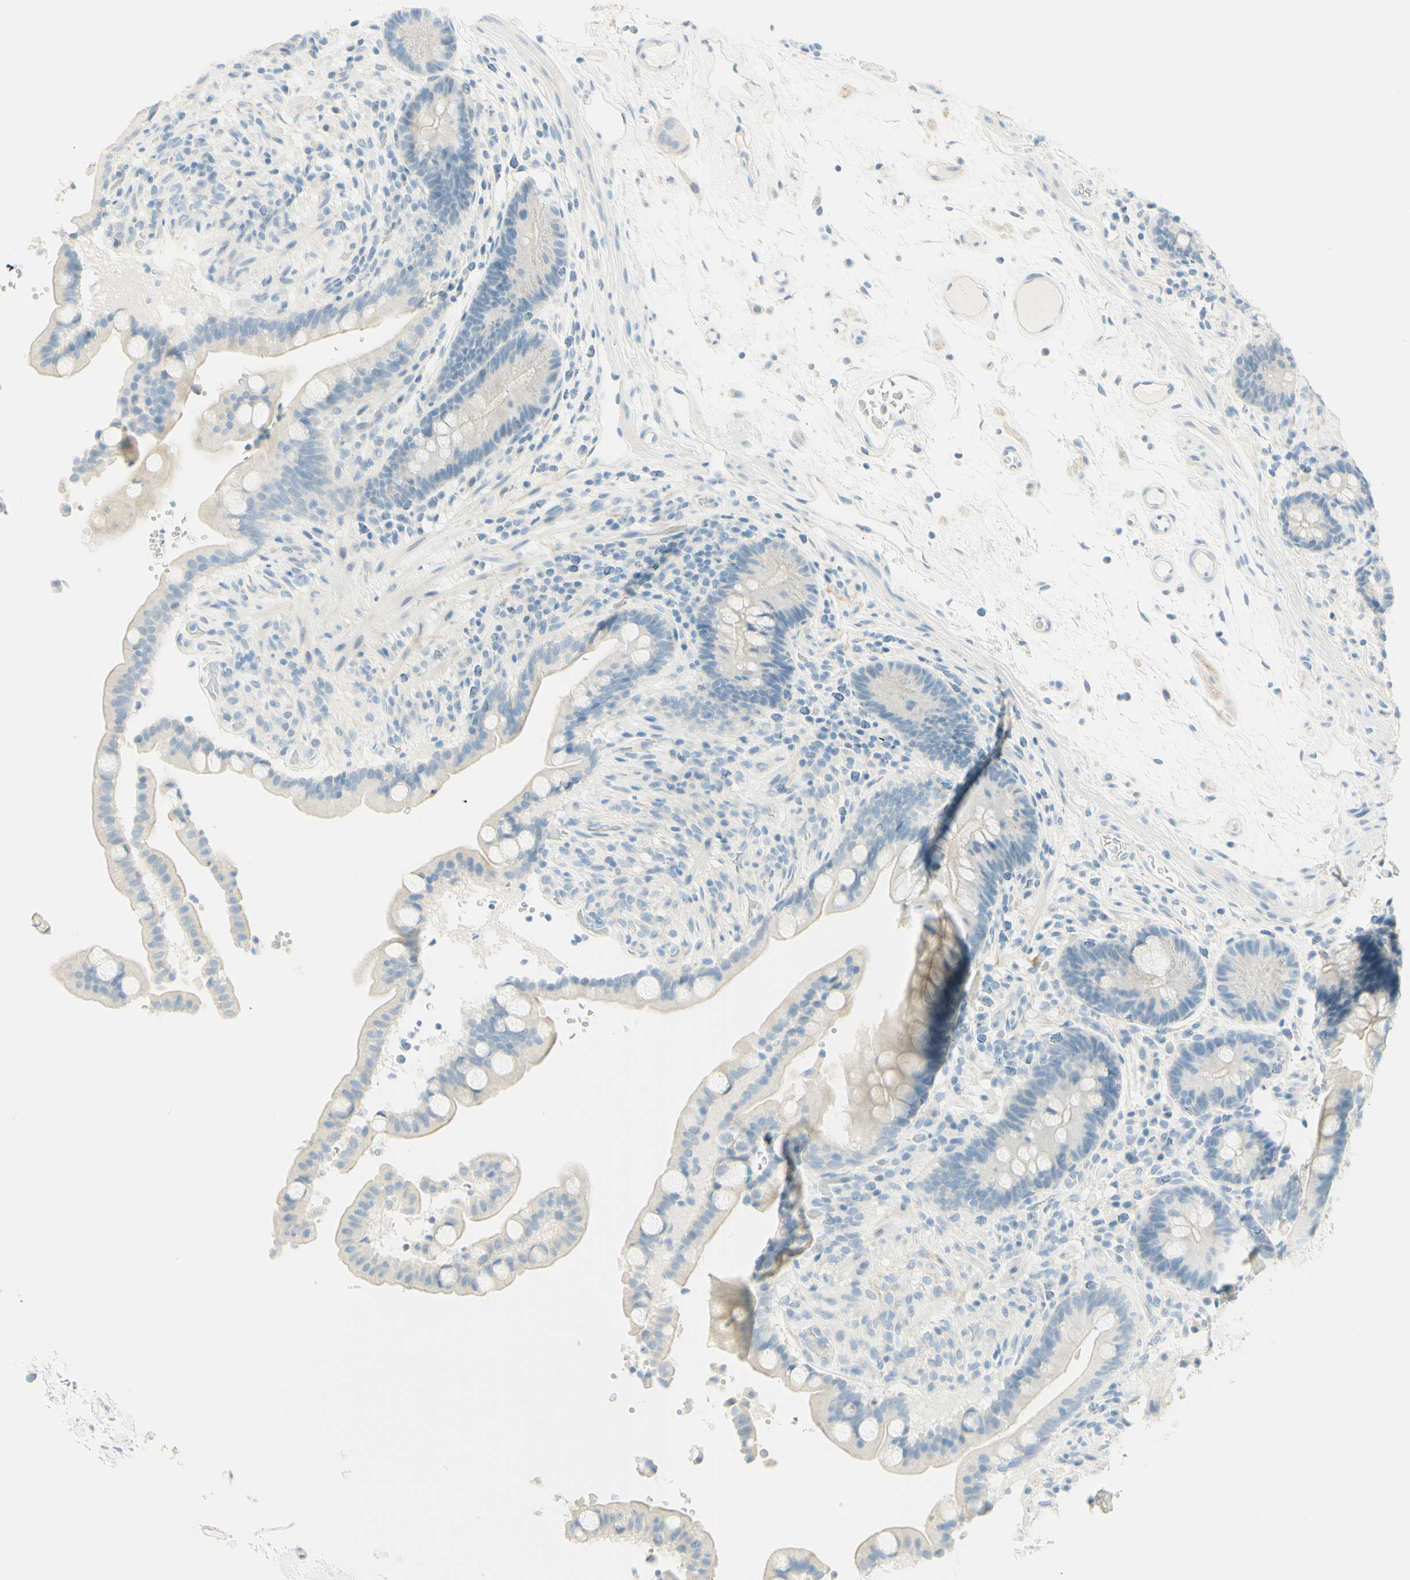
{"staining": {"intensity": "negative", "quantity": "none", "location": "none"}, "tissue": "colon", "cell_type": "Endothelial cells", "image_type": "normal", "snomed": [{"axis": "morphology", "description": "Normal tissue, NOS"}, {"axis": "topography", "description": "Colon"}], "caption": "Immunohistochemical staining of normal human colon demonstrates no significant staining in endothelial cells.", "gene": "TMEM132D", "patient": {"sex": "male", "age": 73}}